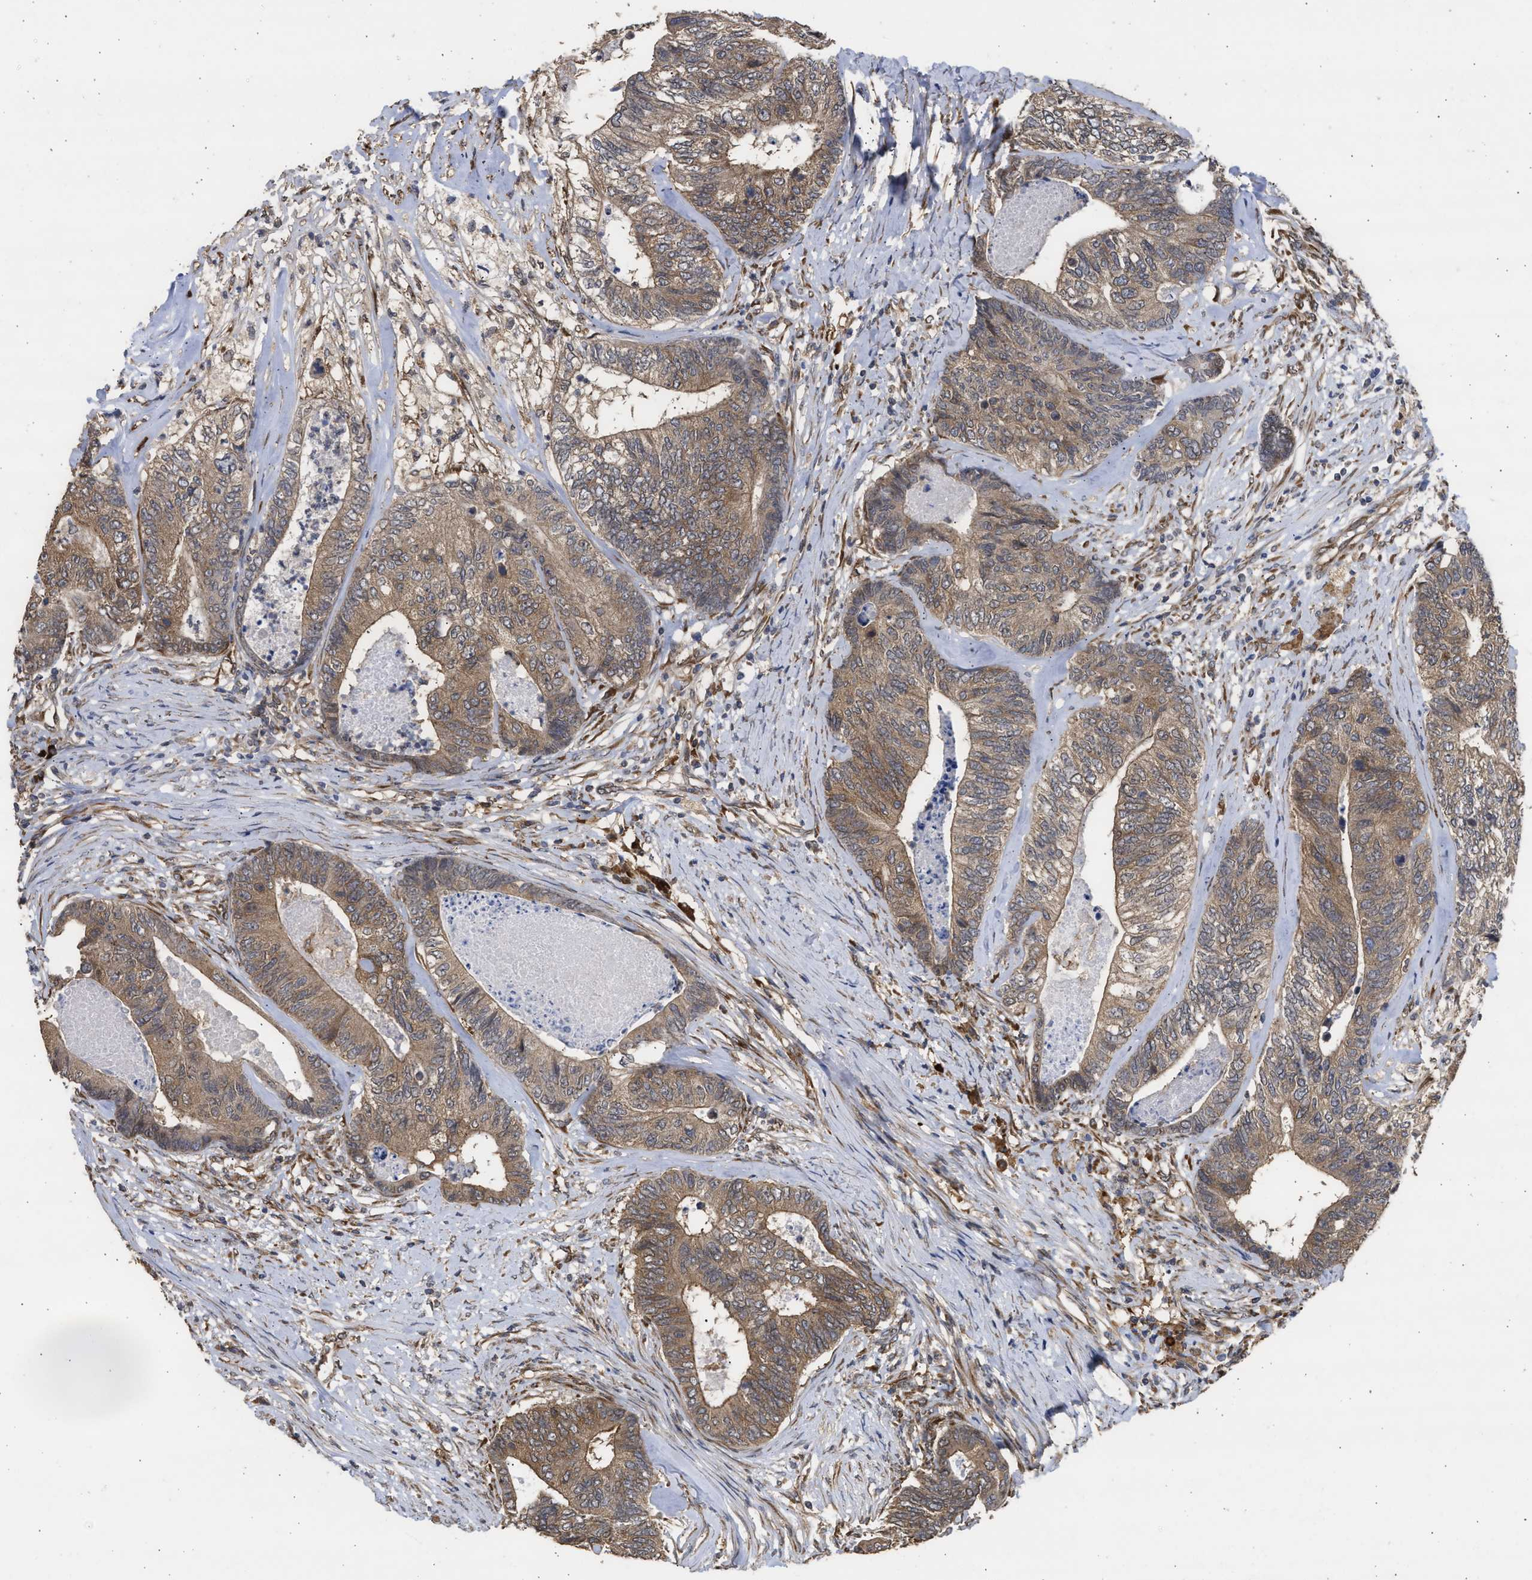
{"staining": {"intensity": "moderate", "quantity": ">75%", "location": "cytoplasmic/membranous"}, "tissue": "colorectal cancer", "cell_type": "Tumor cells", "image_type": "cancer", "snomed": [{"axis": "morphology", "description": "Adenocarcinoma, NOS"}, {"axis": "topography", "description": "Colon"}], "caption": "Adenocarcinoma (colorectal) tissue demonstrates moderate cytoplasmic/membranous expression in approximately >75% of tumor cells", "gene": "DNAJC1", "patient": {"sex": "female", "age": 67}}